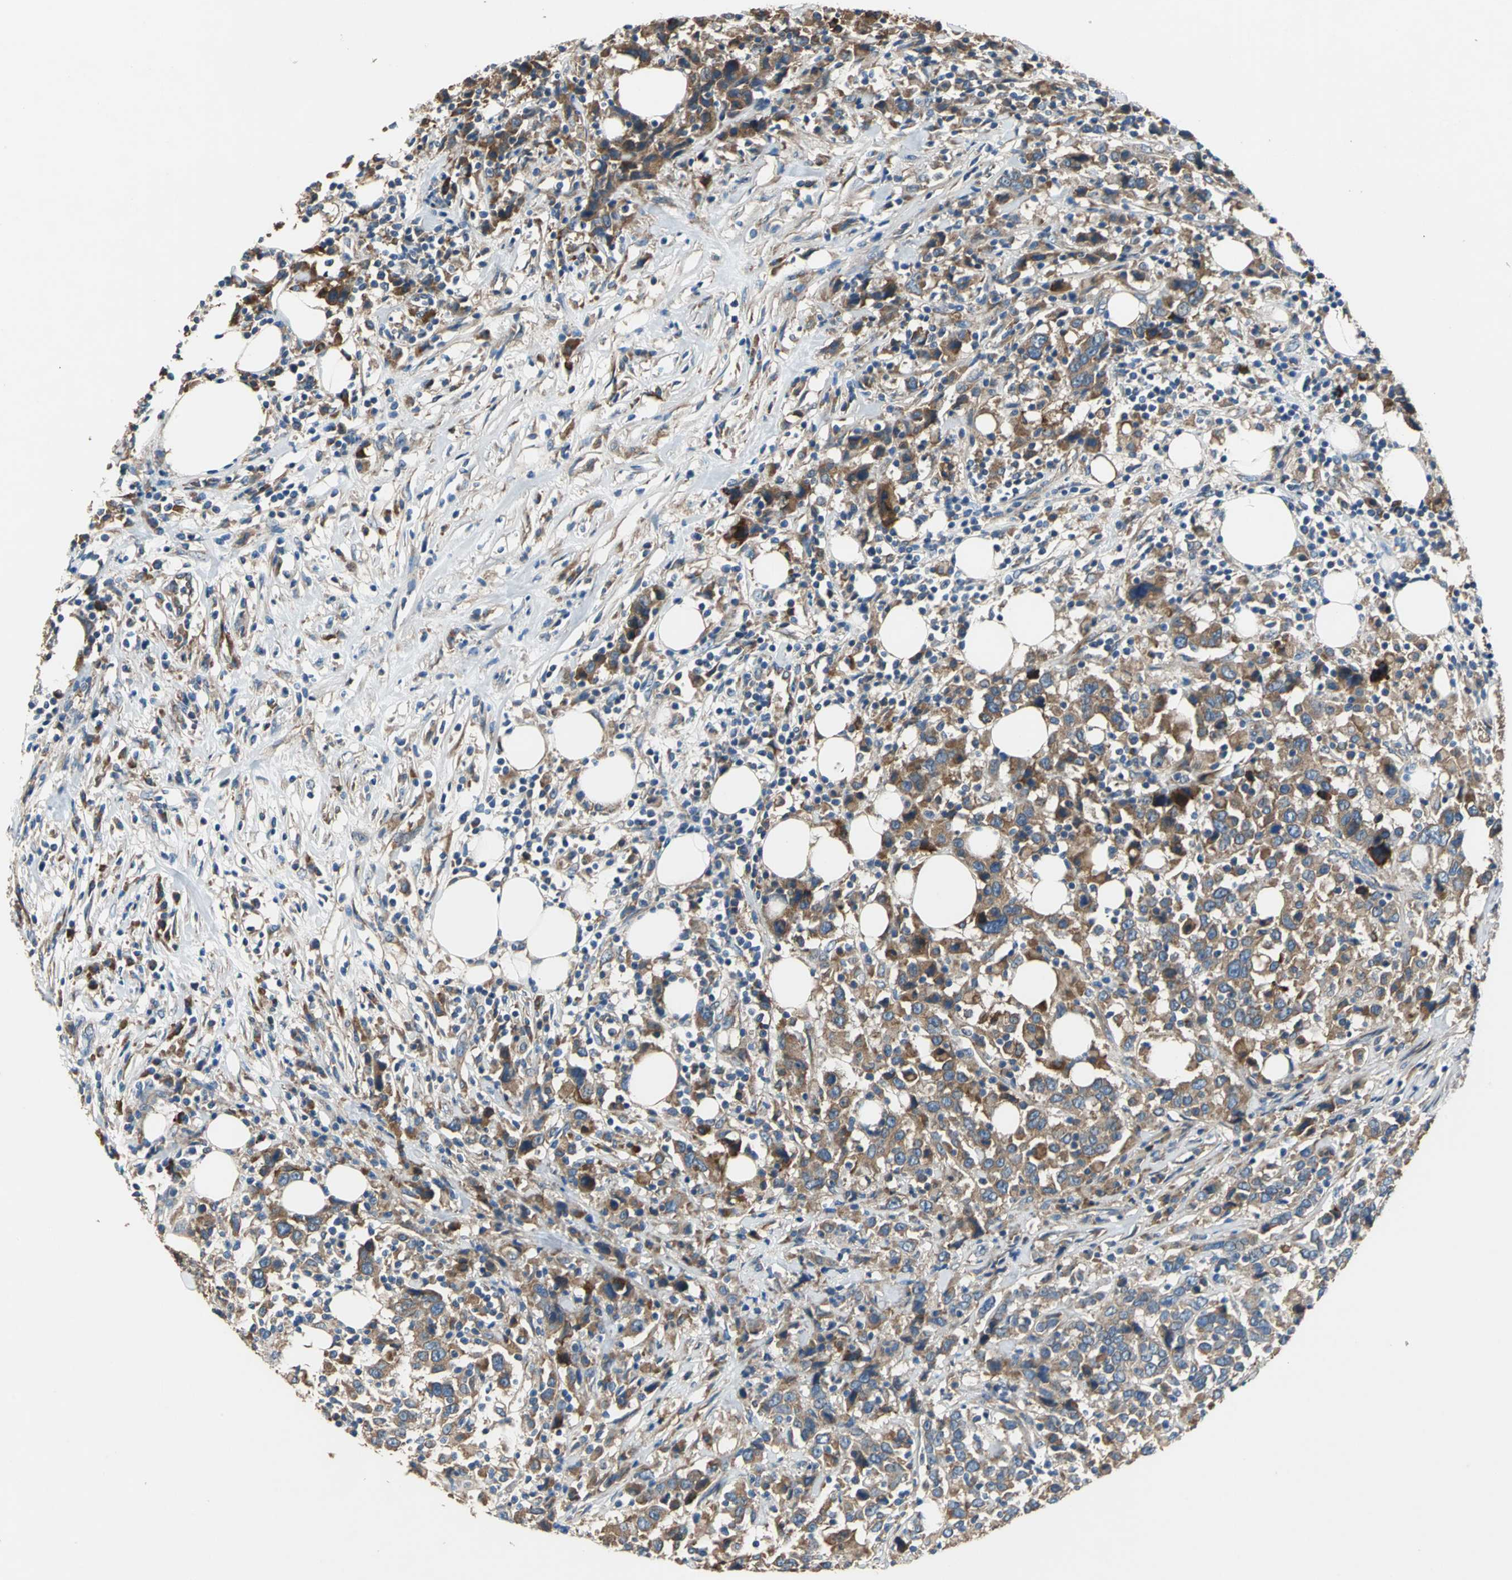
{"staining": {"intensity": "moderate", "quantity": ">75%", "location": "cytoplasmic/membranous"}, "tissue": "urothelial cancer", "cell_type": "Tumor cells", "image_type": "cancer", "snomed": [{"axis": "morphology", "description": "Urothelial carcinoma, High grade"}, {"axis": "topography", "description": "Urinary bladder"}], "caption": "Protein expression analysis of human high-grade urothelial carcinoma reveals moderate cytoplasmic/membranous staining in about >75% of tumor cells. Using DAB (brown) and hematoxylin (blue) stains, captured at high magnification using brightfield microscopy.", "gene": "HEPH", "patient": {"sex": "male", "age": 61}}